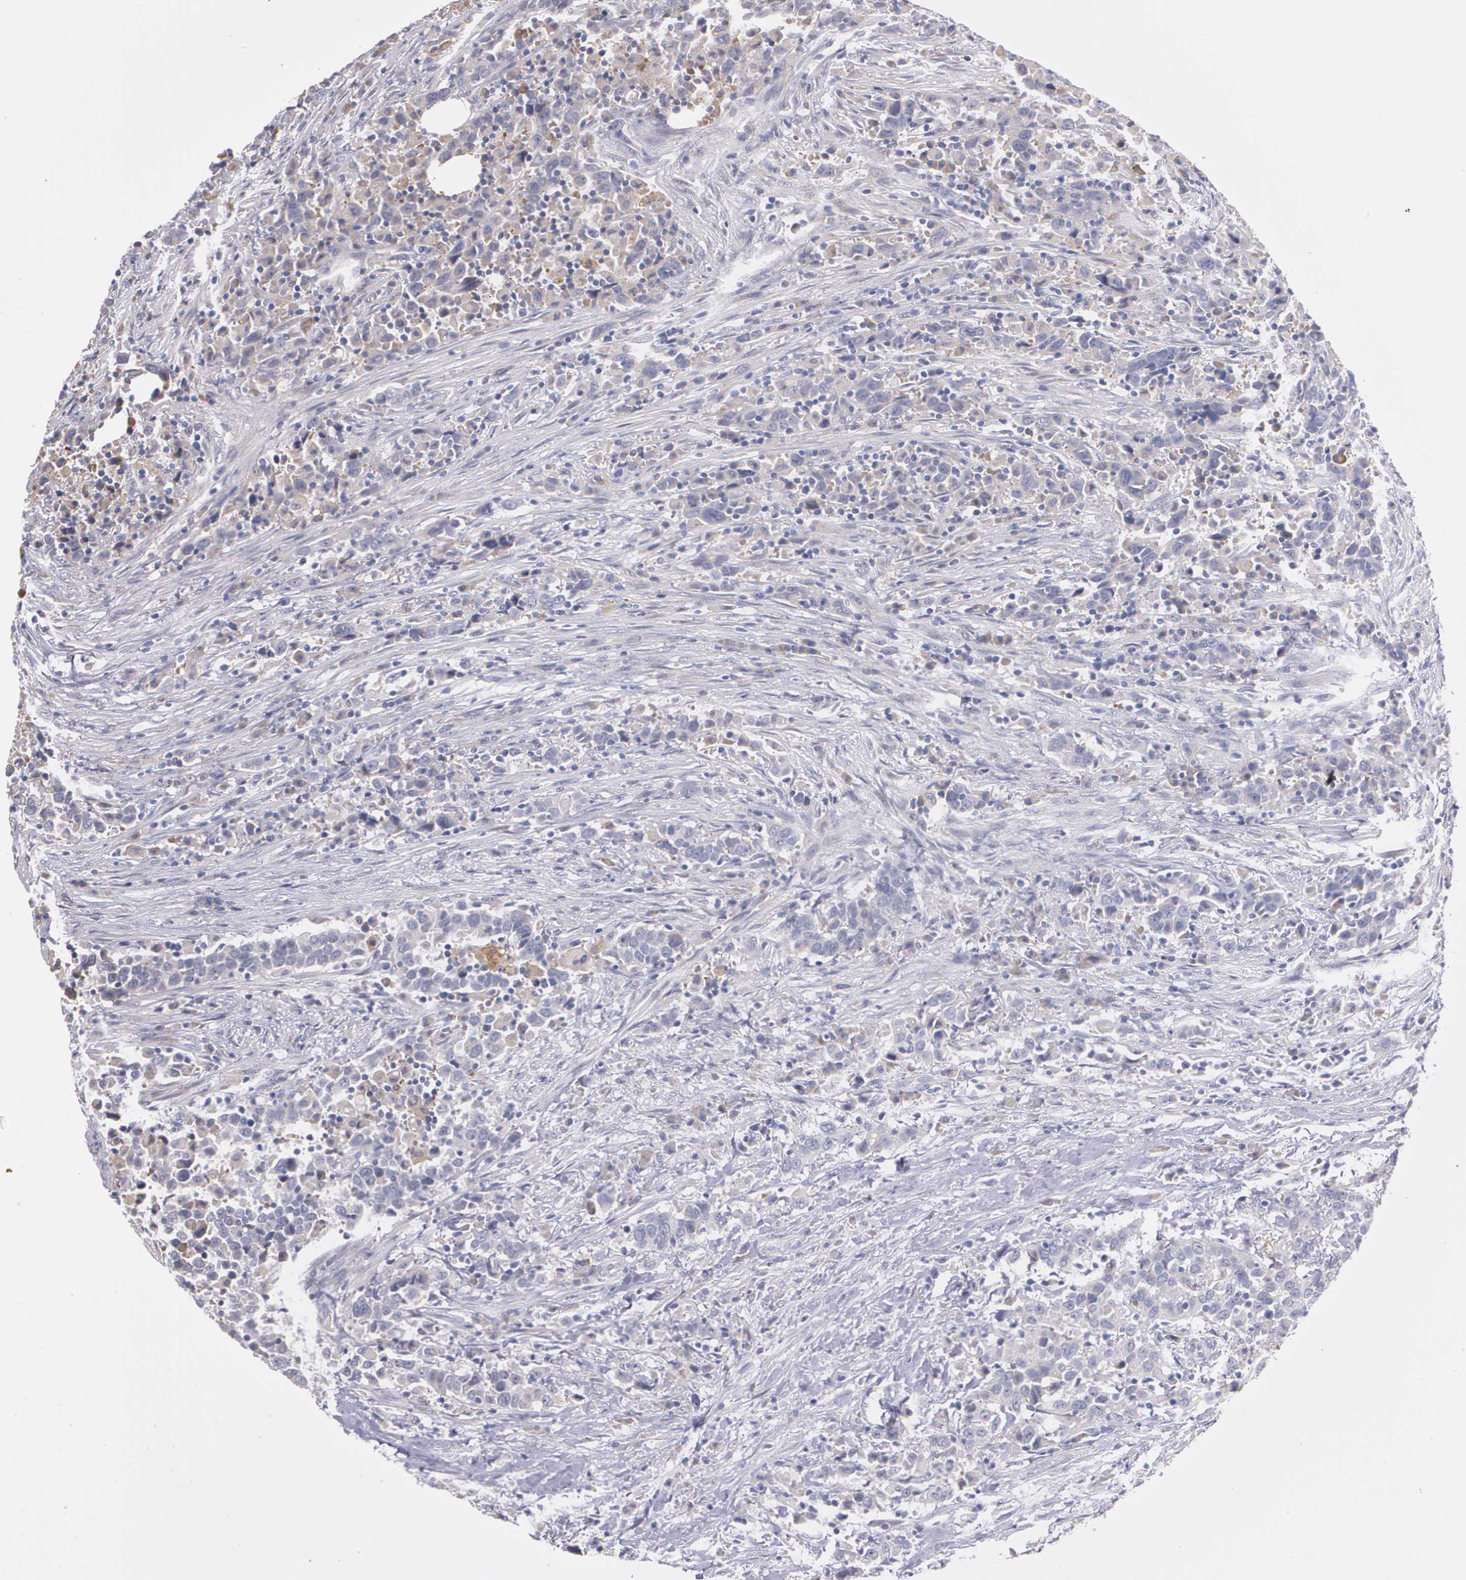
{"staining": {"intensity": "weak", "quantity": "<25%", "location": "cytoplasmic/membranous"}, "tissue": "urothelial cancer", "cell_type": "Tumor cells", "image_type": "cancer", "snomed": [{"axis": "morphology", "description": "Urothelial carcinoma, High grade"}, {"axis": "topography", "description": "Urinary bladder"}], "caption": "Urothelial cancer was stained to show a protein in brown. There is no significant staining in tumor cells.", "gene": "AMBP", "patient": {"sex": "male", "age": 61}}